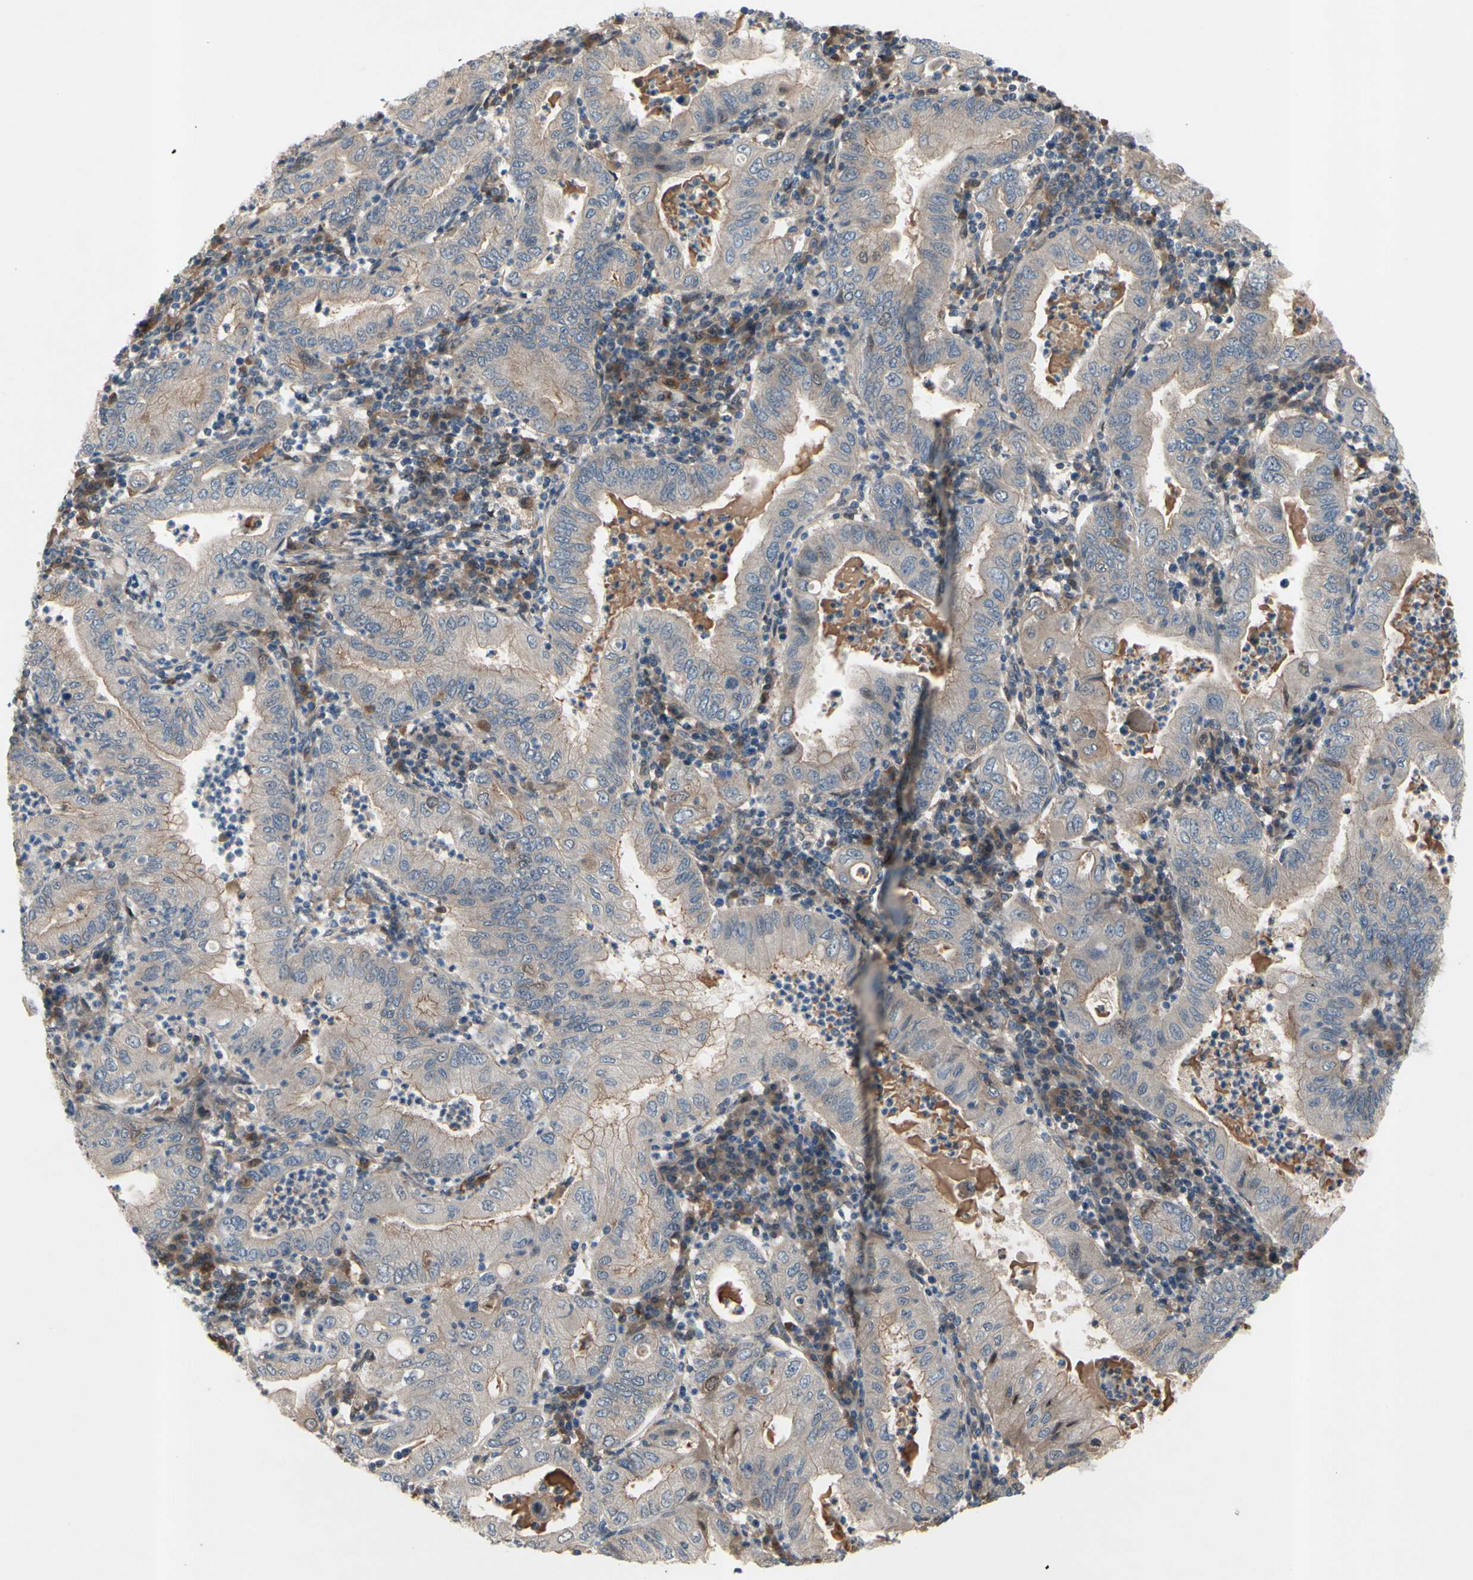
{"staining": {"intensity": "weak", "quantity": "25%-75%", "location": "cytoplasmic/membranous"}, "tissue": "stomach cancer", "cell_type": "Tumor cells", "image_type": "cancer", "snomed": [{"axis": "morphology", "description": "Normal tissue, NOS"}, {"axis": "morphology", "description": "Adenocarcinoma, NOS"}, {"axis": "topography", "description": "Esophagus"}, {"axis": "topography", "description": "Stomach, upper"}, {"axis": "topography", "description": "Peripheral nerve tissue"}], "caption": "Weak cytoplasmic/membranous protein staining is present in about 25%-75% of tumor cells in stomach cancer (adenocarcinoma).", "gene": "ICAM5", "patient": {"sex": "male", "age": 62}}